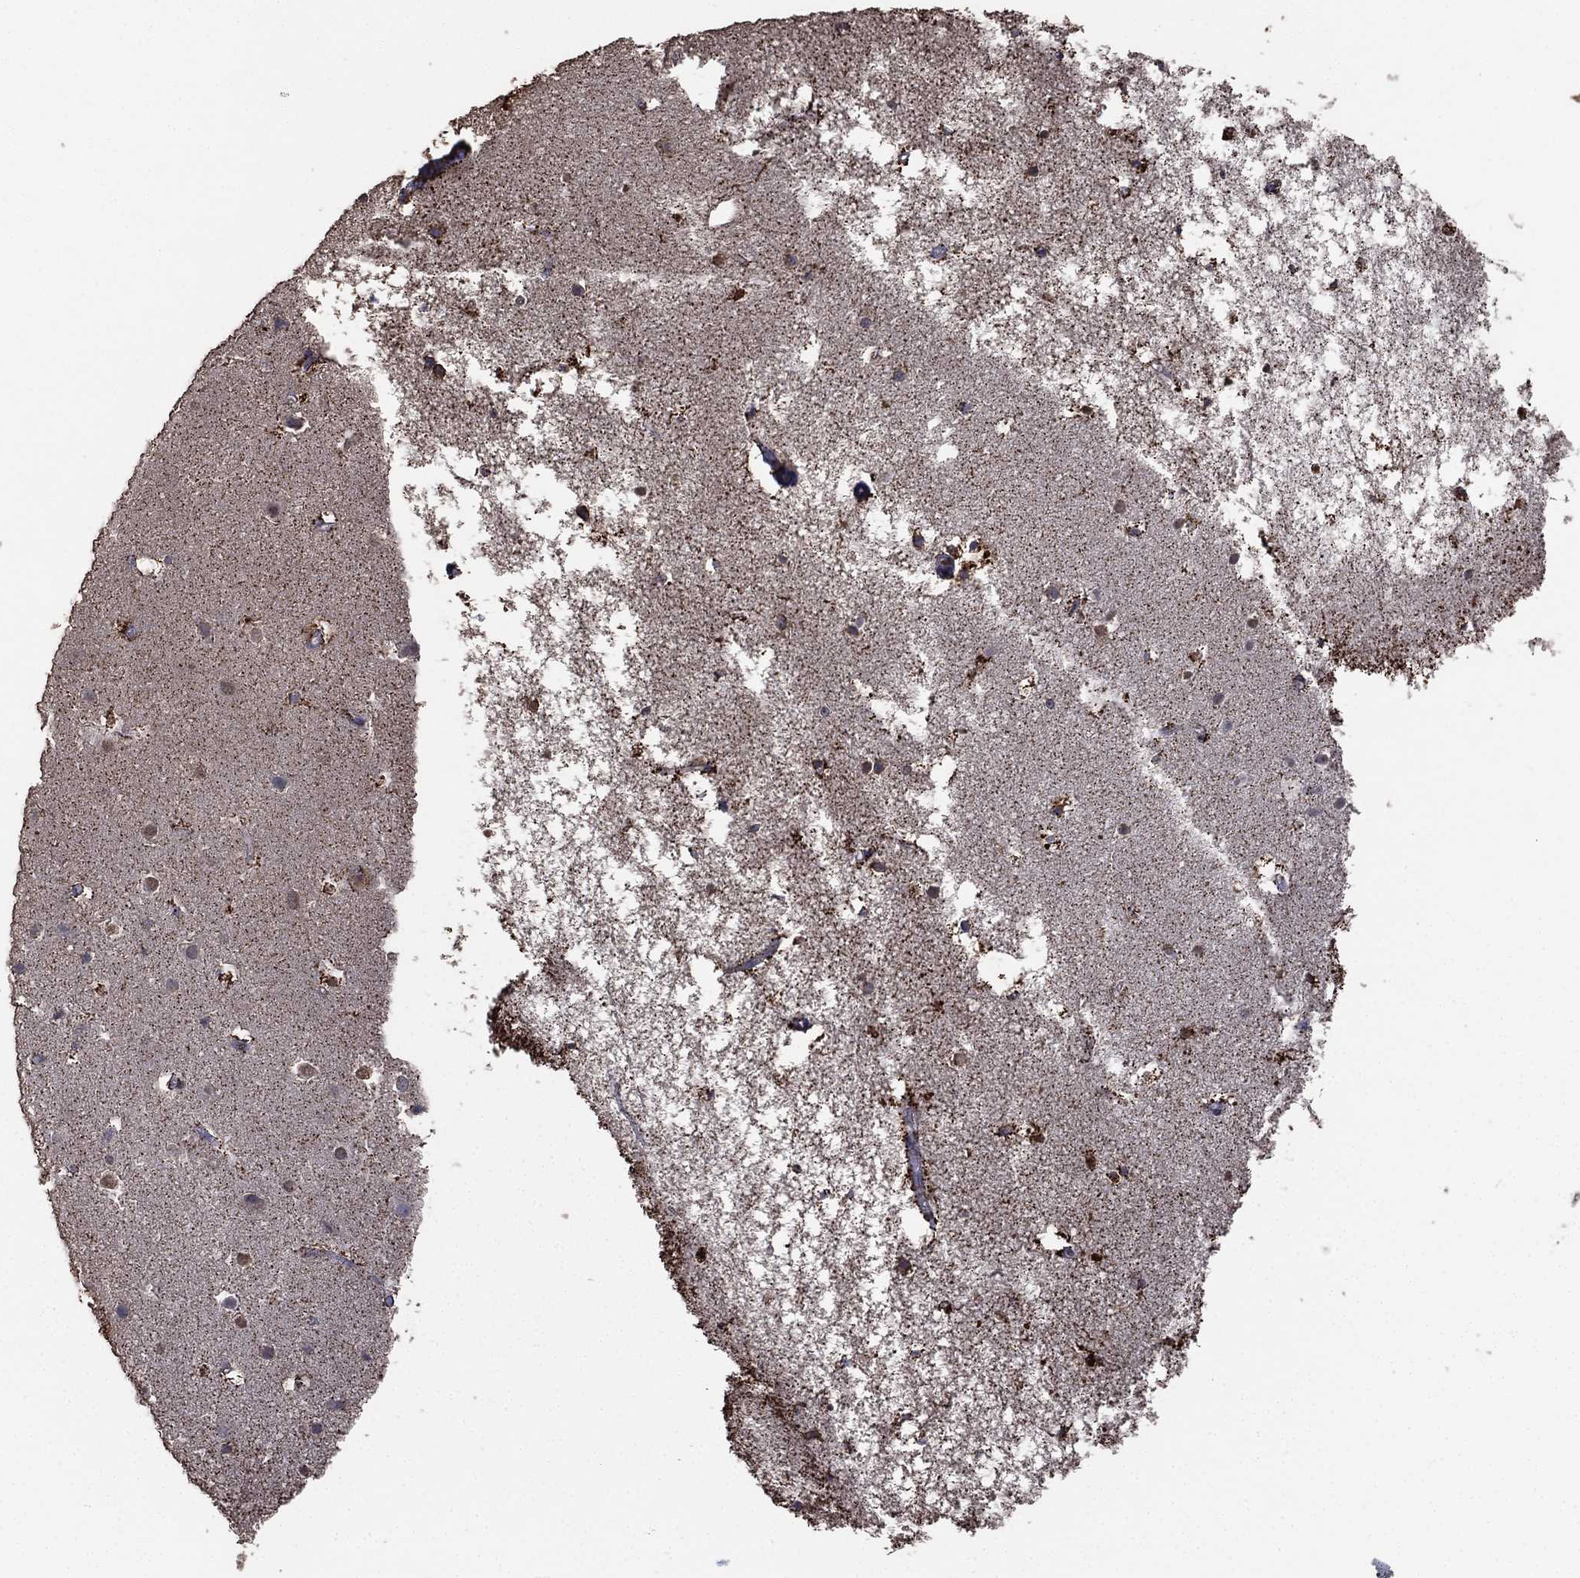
{"staining": {"intensity": "negative", "quantity": "none", "location": "none"}, "tissue": "cerebral cortex", "cell_type": "Endothelial cells", "image_type": "normal", "snomed": [{"axis": "morphology", "description": "Normal tissue, NOS"}, {"axis": "topography", "description": "Cerebral cortex"}], "caption": "Immunohistochemical staining of normal human cerebral cortex shows no significant expression in endothelial cells.", "gene": "ALDH7A1", "patient": {"sex": "female", "age": 52}}